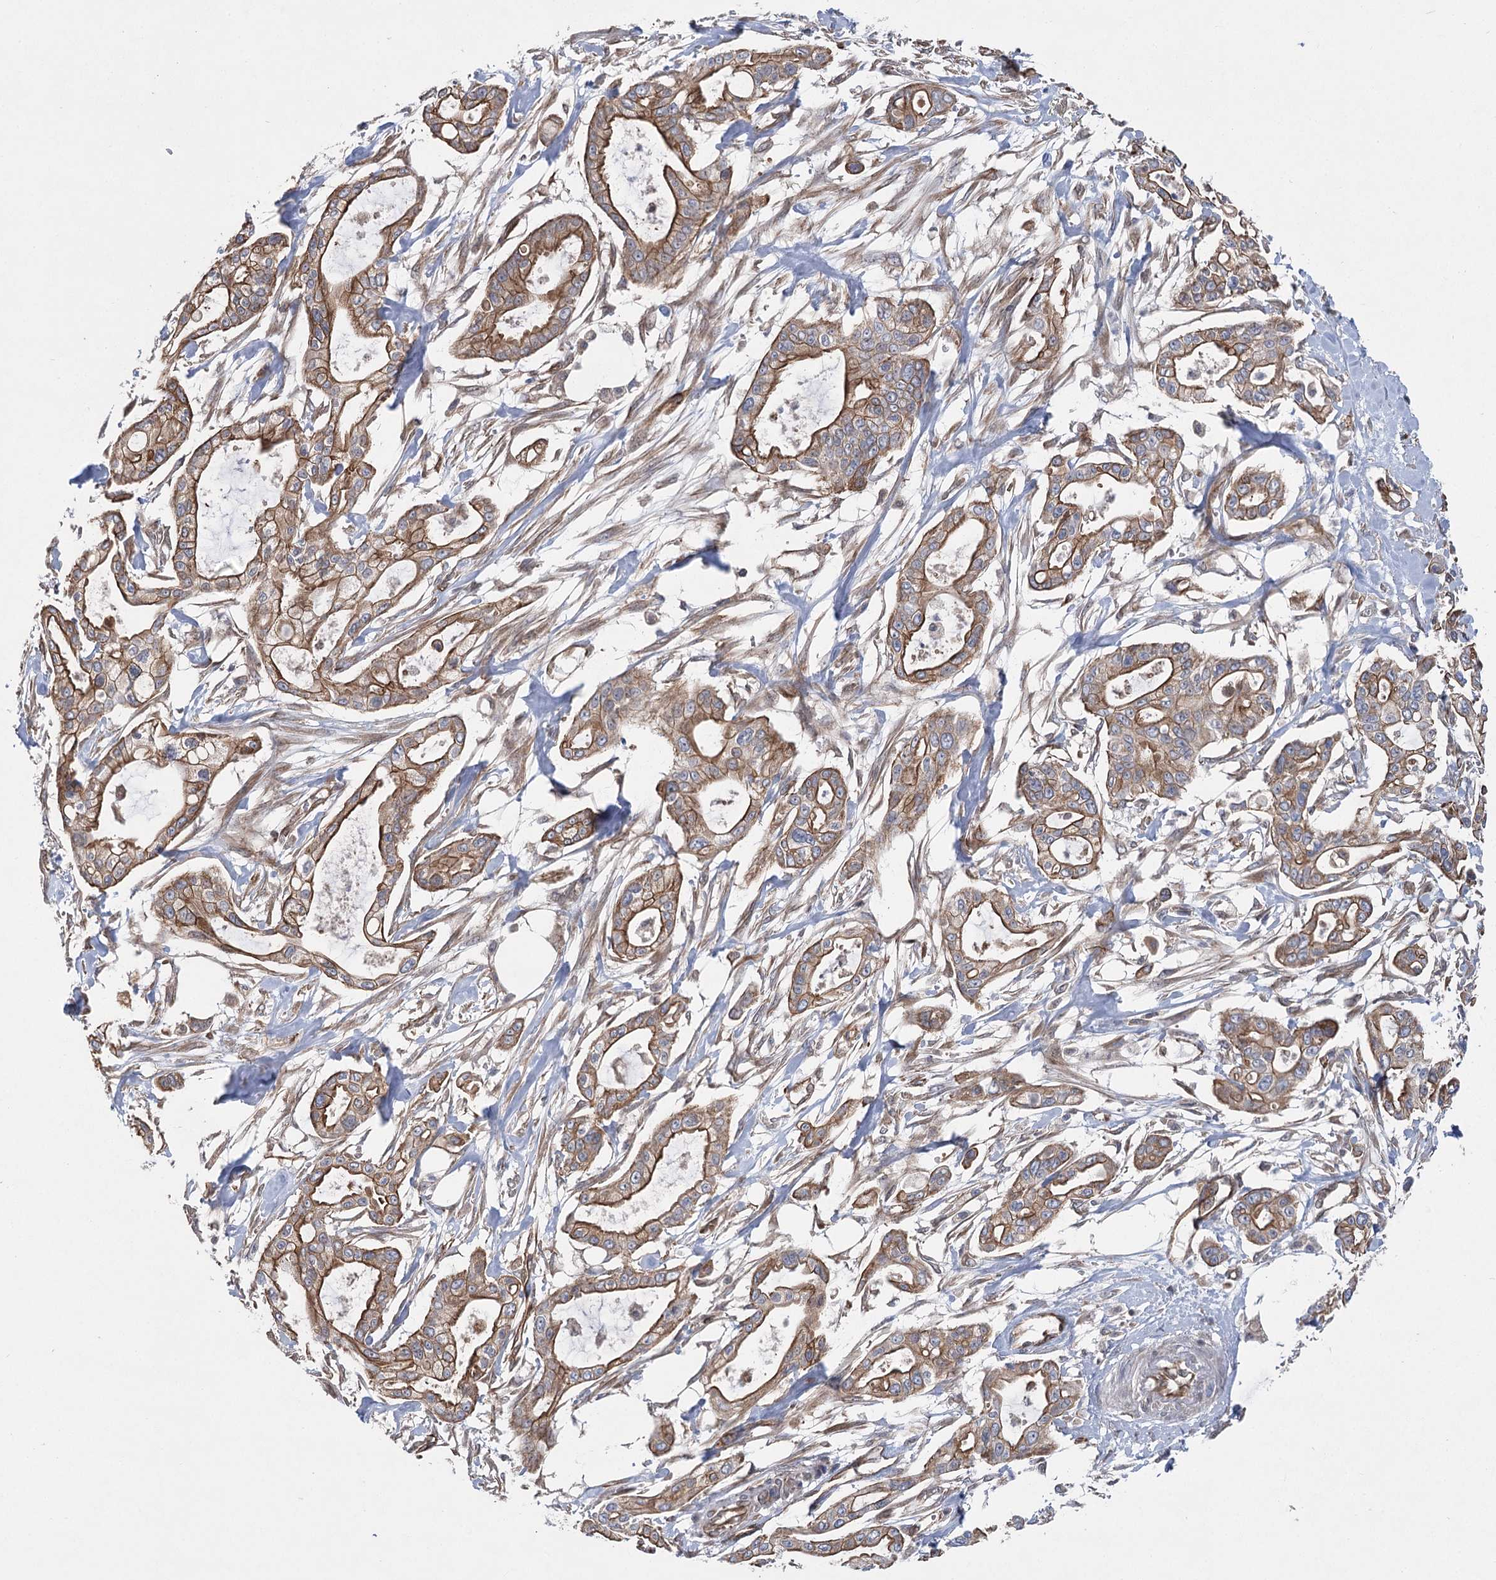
{"staining": {"intensity": "strong", "quantity": ">75%", "location": "cytoplasmic/membranous"}, "tissue": "pancreatic cancer", "cell_type": "Tumor cells", "image_type": "cancer", "snomed": [{"axis": "morphology", "description": "Adenocarcinoma, NOS"}, {"axis": "topography", "description": "Pancreas"}], "caption": "DAB (3,3'-diaminobenzidine) immunohistochemical staining of human adenocarcinoma (pancreatic) shows strong cytoplasmic/membranous protein positivity in approximately >75% of tumor cells.", "gene": "RWDD4", "patient": {"sex": "male", "age": 68}}